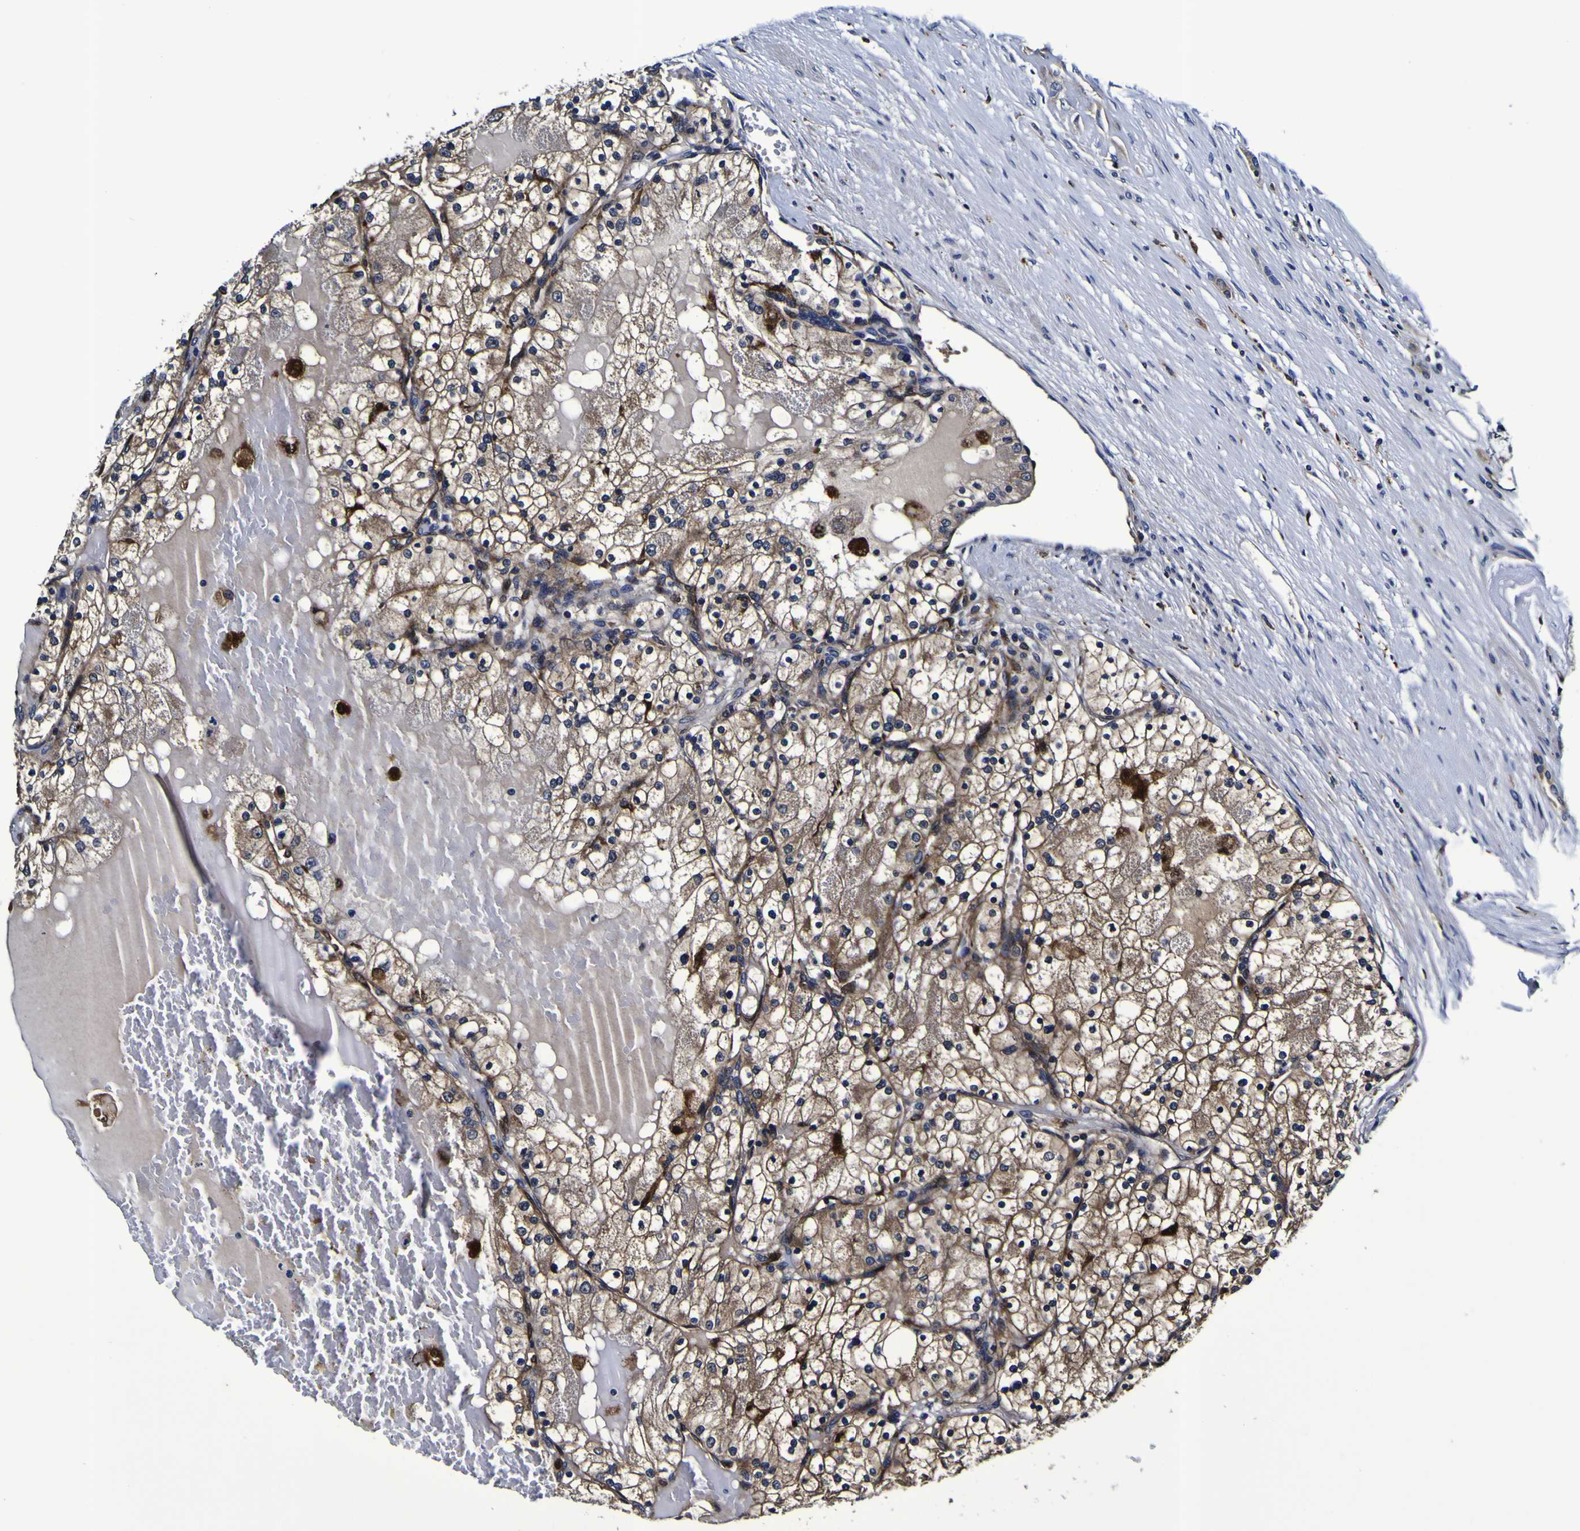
{"staining": {"intensity": "weak", "quantity": "25%-75%", "location": "cytoplasmic/membranous"}, "tissue": "renal cancer", "cell_type": "Tumor cells", "image_type": "cancer", "snomed": [{"axis": "morphology", "description": "Adenocarcinoma, NOS"}, {"axis": "topography", "description": "Kidney"}], "caption": "High-magnification brightfield microscopy of renal cancer stained with DAB (brown) and counterstained with hematoxylin (blue). tumor cells exhibit weak cytoplasmic/membranous staining is seen in approximately25%-75% of cells.", "gene": "GPX1", "patient": {"sex": "male", "age": 68}}